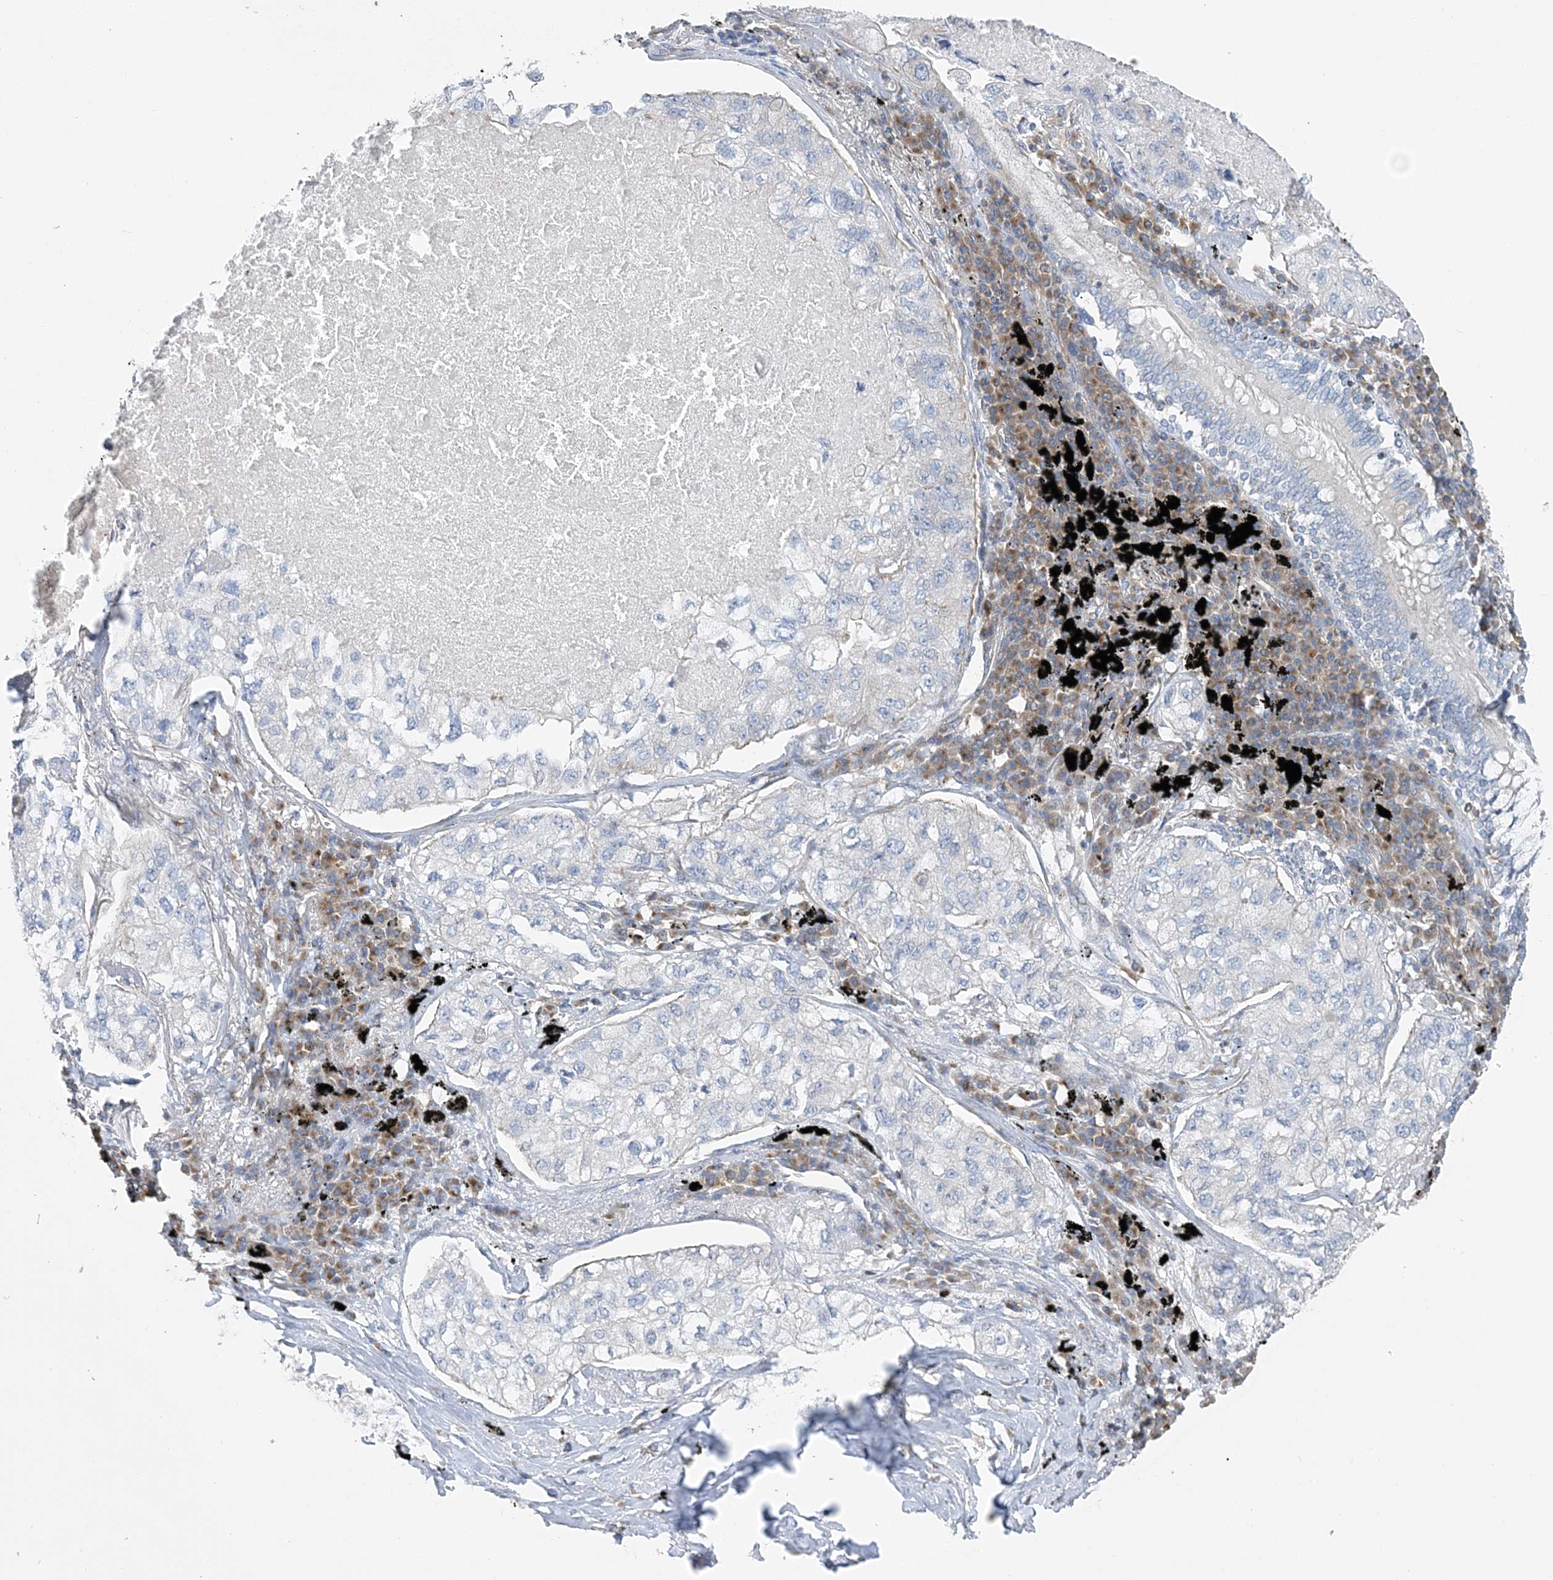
{"staining": {"intensity": "negative", "quantity": "none", "location": "none"}, "tissue": "lung cancer", "cell_type": "Tumor cells", "image_type": "cancer", "snomed": [{"axis": "morphology", "description": "Adenocarcinoma, NOS"}, {"axis": "topography", "description": "Lung"}], "caption": "The image demonstrates no staining of tumor cells in lung cancer.", "gene": "FAM114A2", "patient": {"sex": "male", "age": 65}}